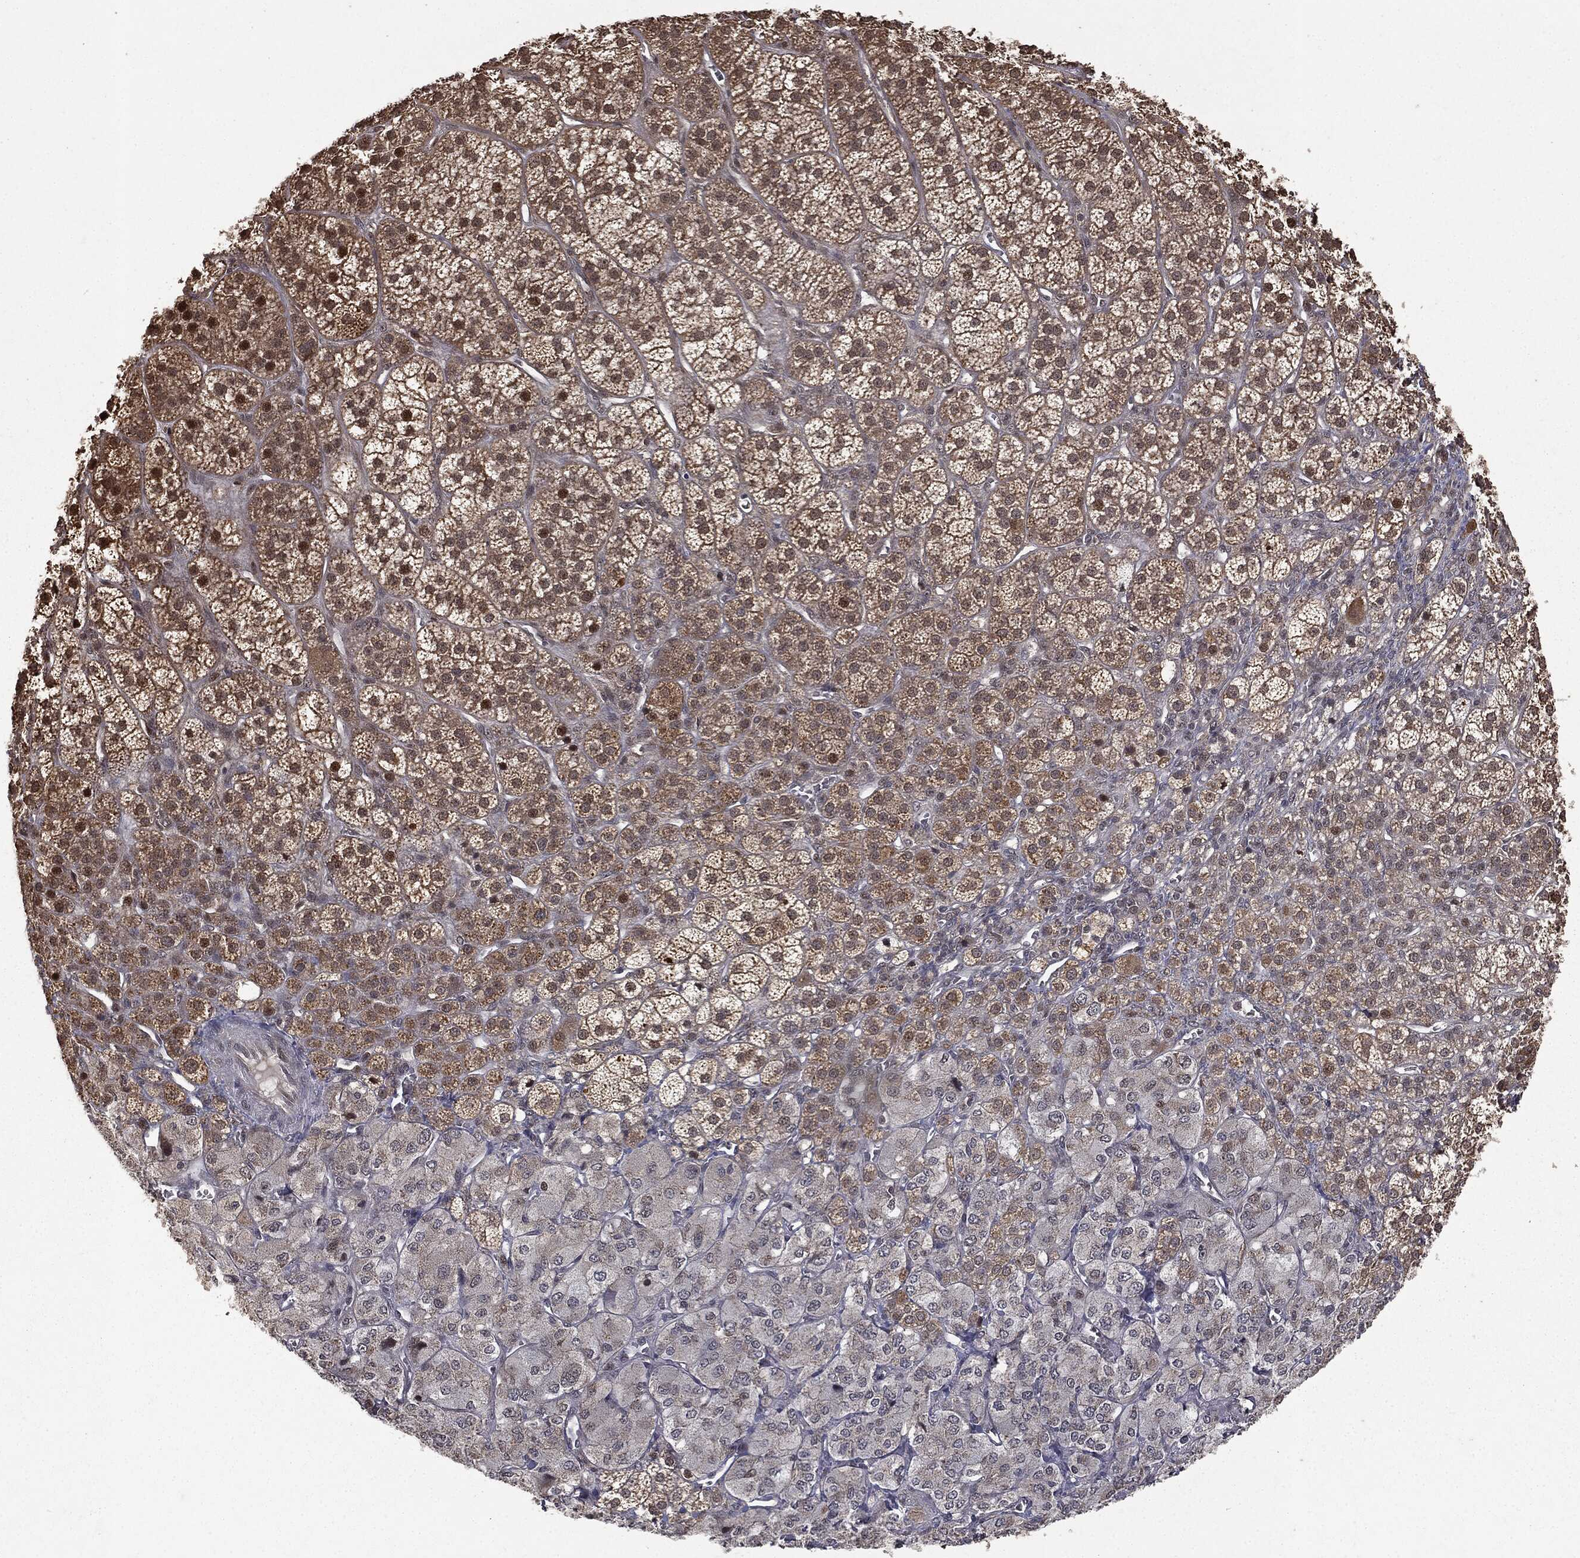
{"staining": {"intensity": "moderate", "quantity": ">75%", "location": "cytoplasmic/membranous,nuclear"}, "tissue": "adrenal gland", "cell_type": "Glandular cells", "image_type": "normal", "snomed": [{"axis": "morphology", "description": "Normal tissue, NOS"}, {"axis": "topography", "description": "Adrenal gland"}], "caption": "Approximately >75% of glandular cells in benign human adrenal gland show moderate cytoplasmic/membranous,nuclear protein positivity as visualized by brown immunohistochemical staining.", "gene": "ZNHIT6", "patient": {"sex": "female", "age": 60}}